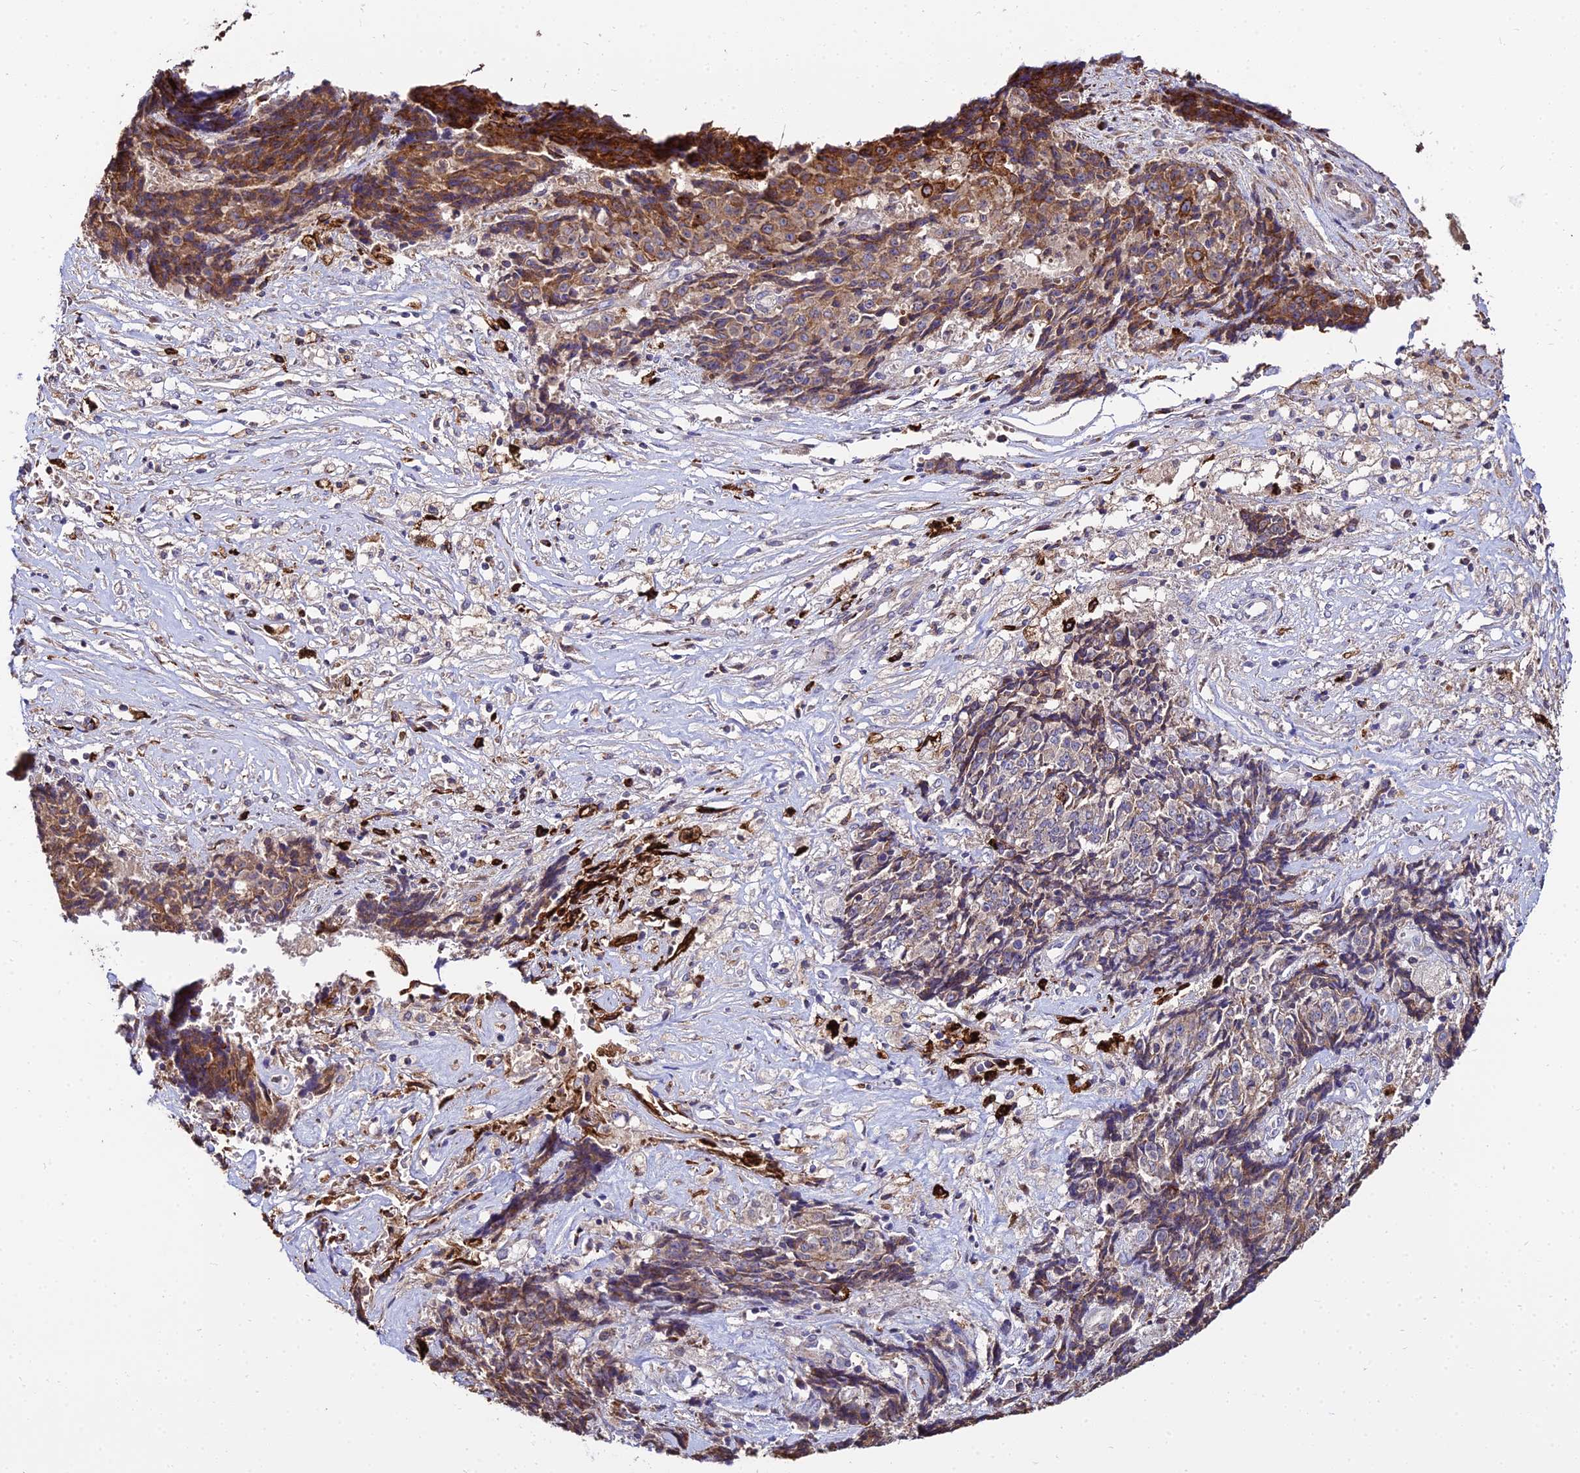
{"staining": {"intensity": "moderate", "quantity": "25%-75%", "location": "cytoplasmic/membranous"}, "tissue": "ovarian cancer", "cell_type": "Tumor cells", "image_type": "cancer", "snomed": [{"axis": "morphology", "description": "Carcinoma, endometroid"}, {"axis": "topography", "description": "Ovary"}], "caption": "There is medium levels of moderate cytoplasmic/membranous positivity in tumor cells of endometroid carcinoma (ovarian), as demonstrated by immunohistochemical staining (brown color).", "gene": "PEX19", "patient": {"sex": "female", "age": 42}}